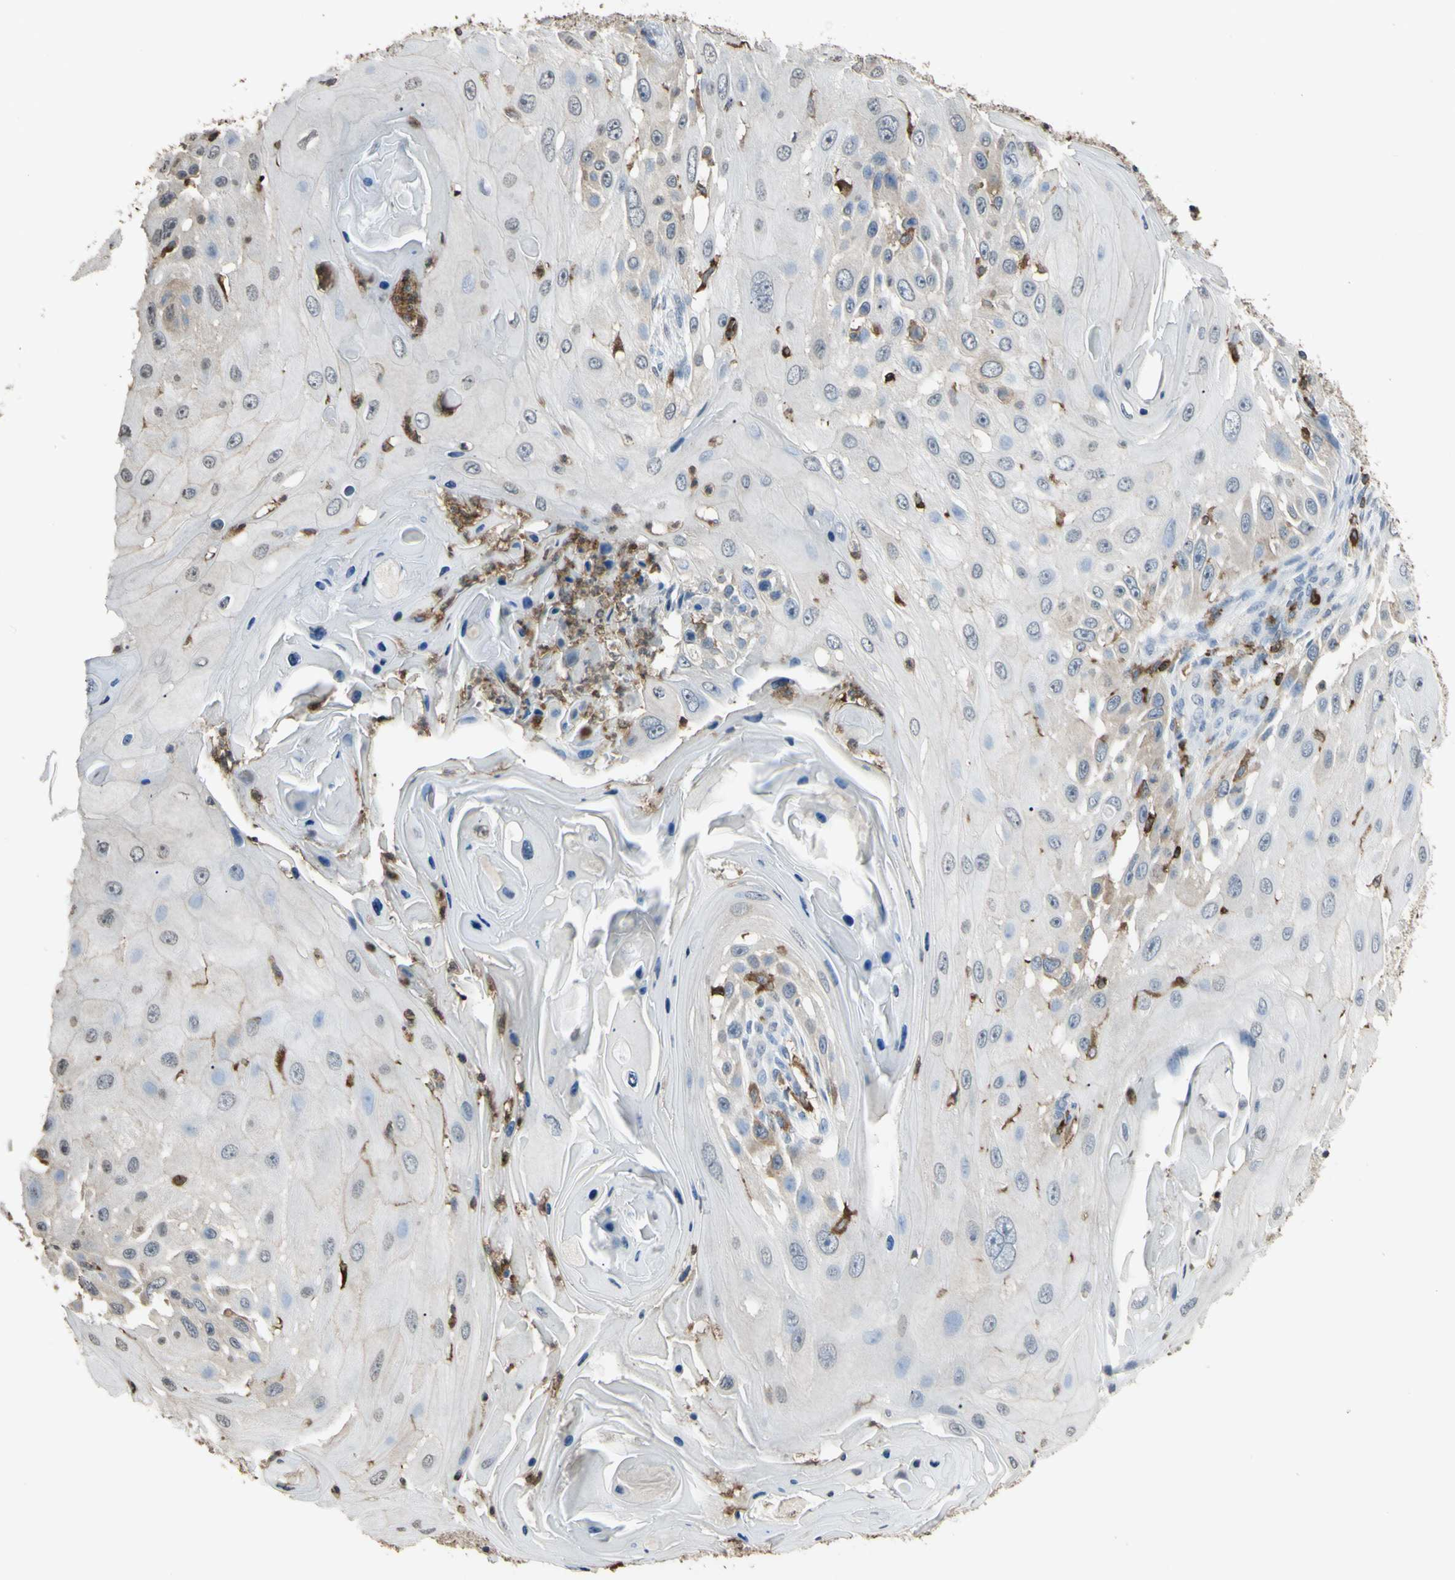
{"staining": {"intensity": "weak", "quantity": "<25%", "location": "cytoplasmic/membranous"}, "tissue": "skin cancer", "cell_type": "Tumor cells", "image_type": "cancer", "snomed": [{"axis": "morphology", "description": "Squamous cell carcinoma, NOS"}, {"axis": "topography", "description": "Skin"}], "caption": "Immunohistochemistry of skin squamous cell carcinoma exhibits no positivity in tumor cells.", "gene": "PSTPIP1", "patient": {"sex": "female", "age": 44}}